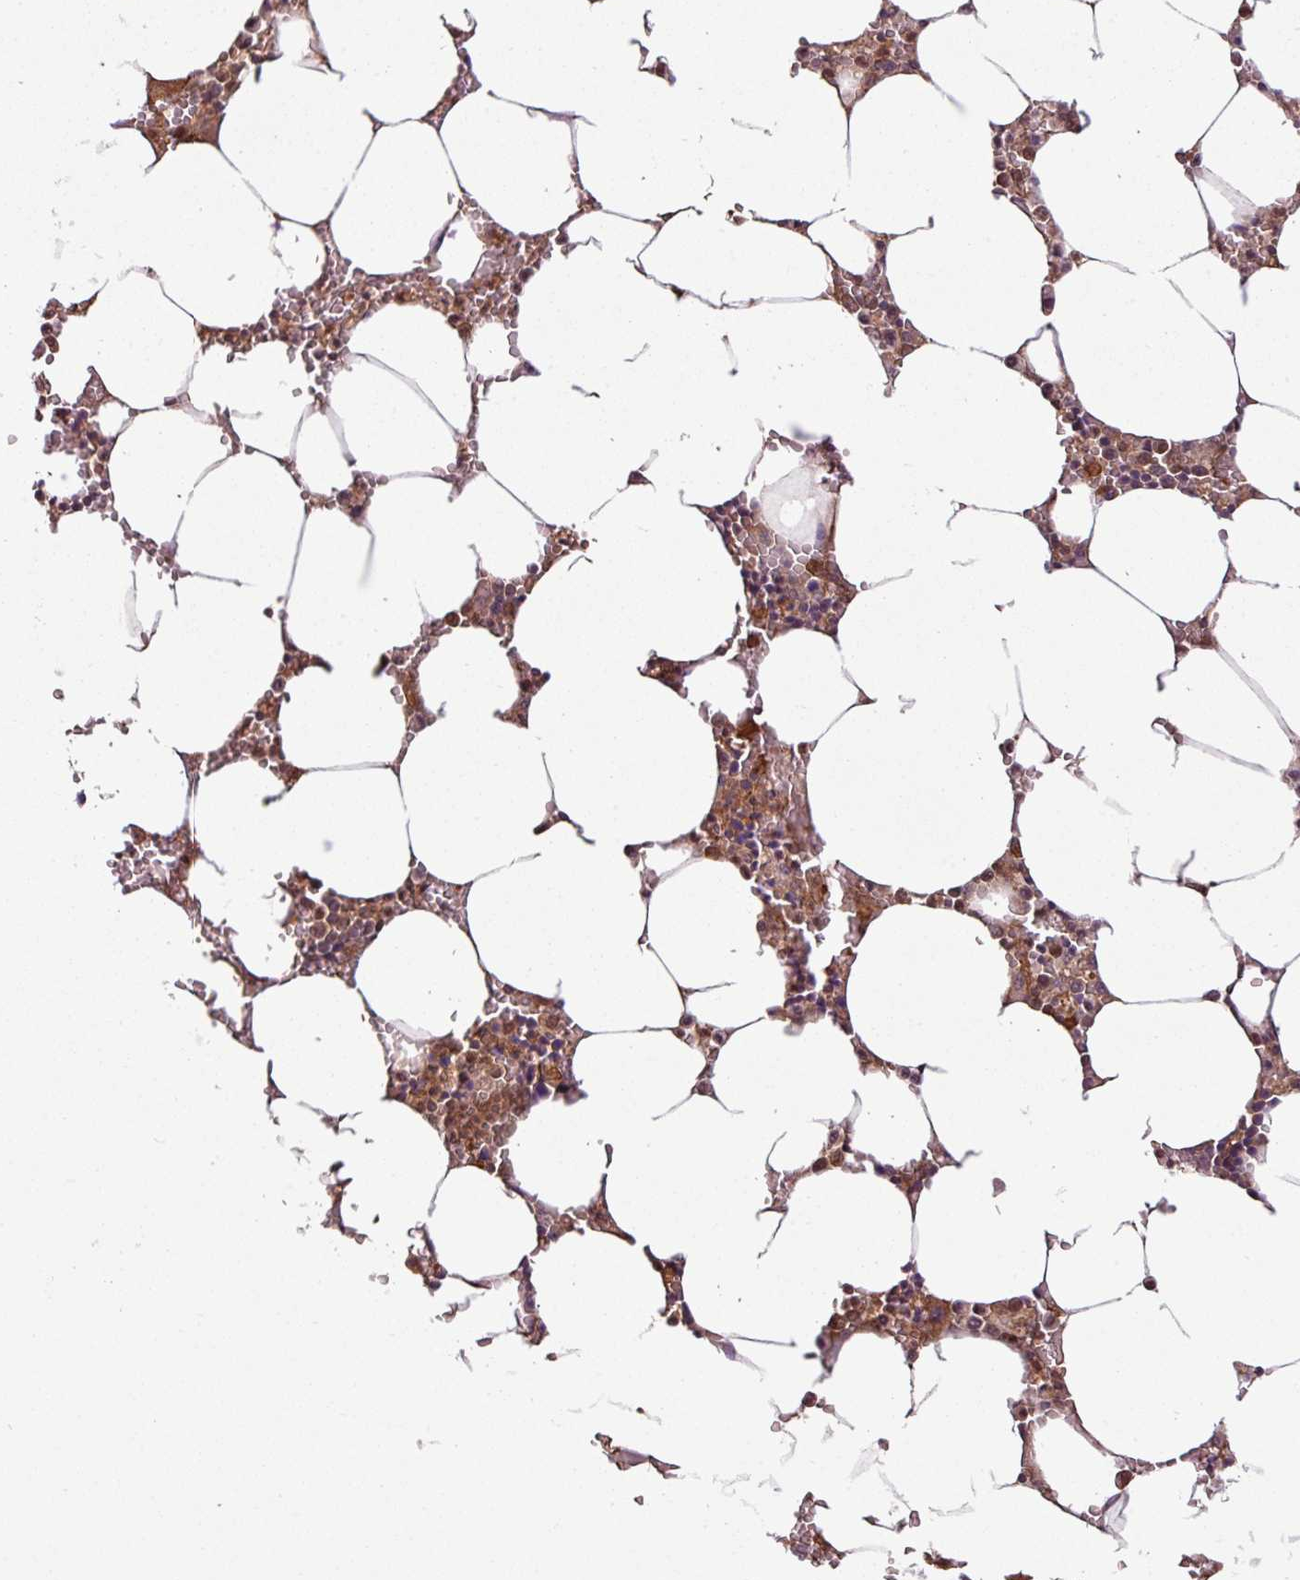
{"staining": {"intensity": "moderate", "quantity": "25%-75%", "location": "cytoplasmic/membranous"}, "tissue": "bone marrow", "cell_type": "Hematopoietic cells", "image_type": "normal", "snomed": [{"axis": "morphology", "description": "Normal tissue, NOS"}, {"axis": "topography", "description": "Bone marrow"}], "caption": "High-magnification brightfield microscopy of normal bone marrow stained with DAB (3,3'-diaminobenzidine) (brown) and counterstained with hematoxylin (blue). hematopoietic cells exhibit moderate cytoplasmic/membranous expression is present in approximately25%-75% of cells.", "gene": "SH3BGRL", "patient": {"sex": "male", "age": 70}}